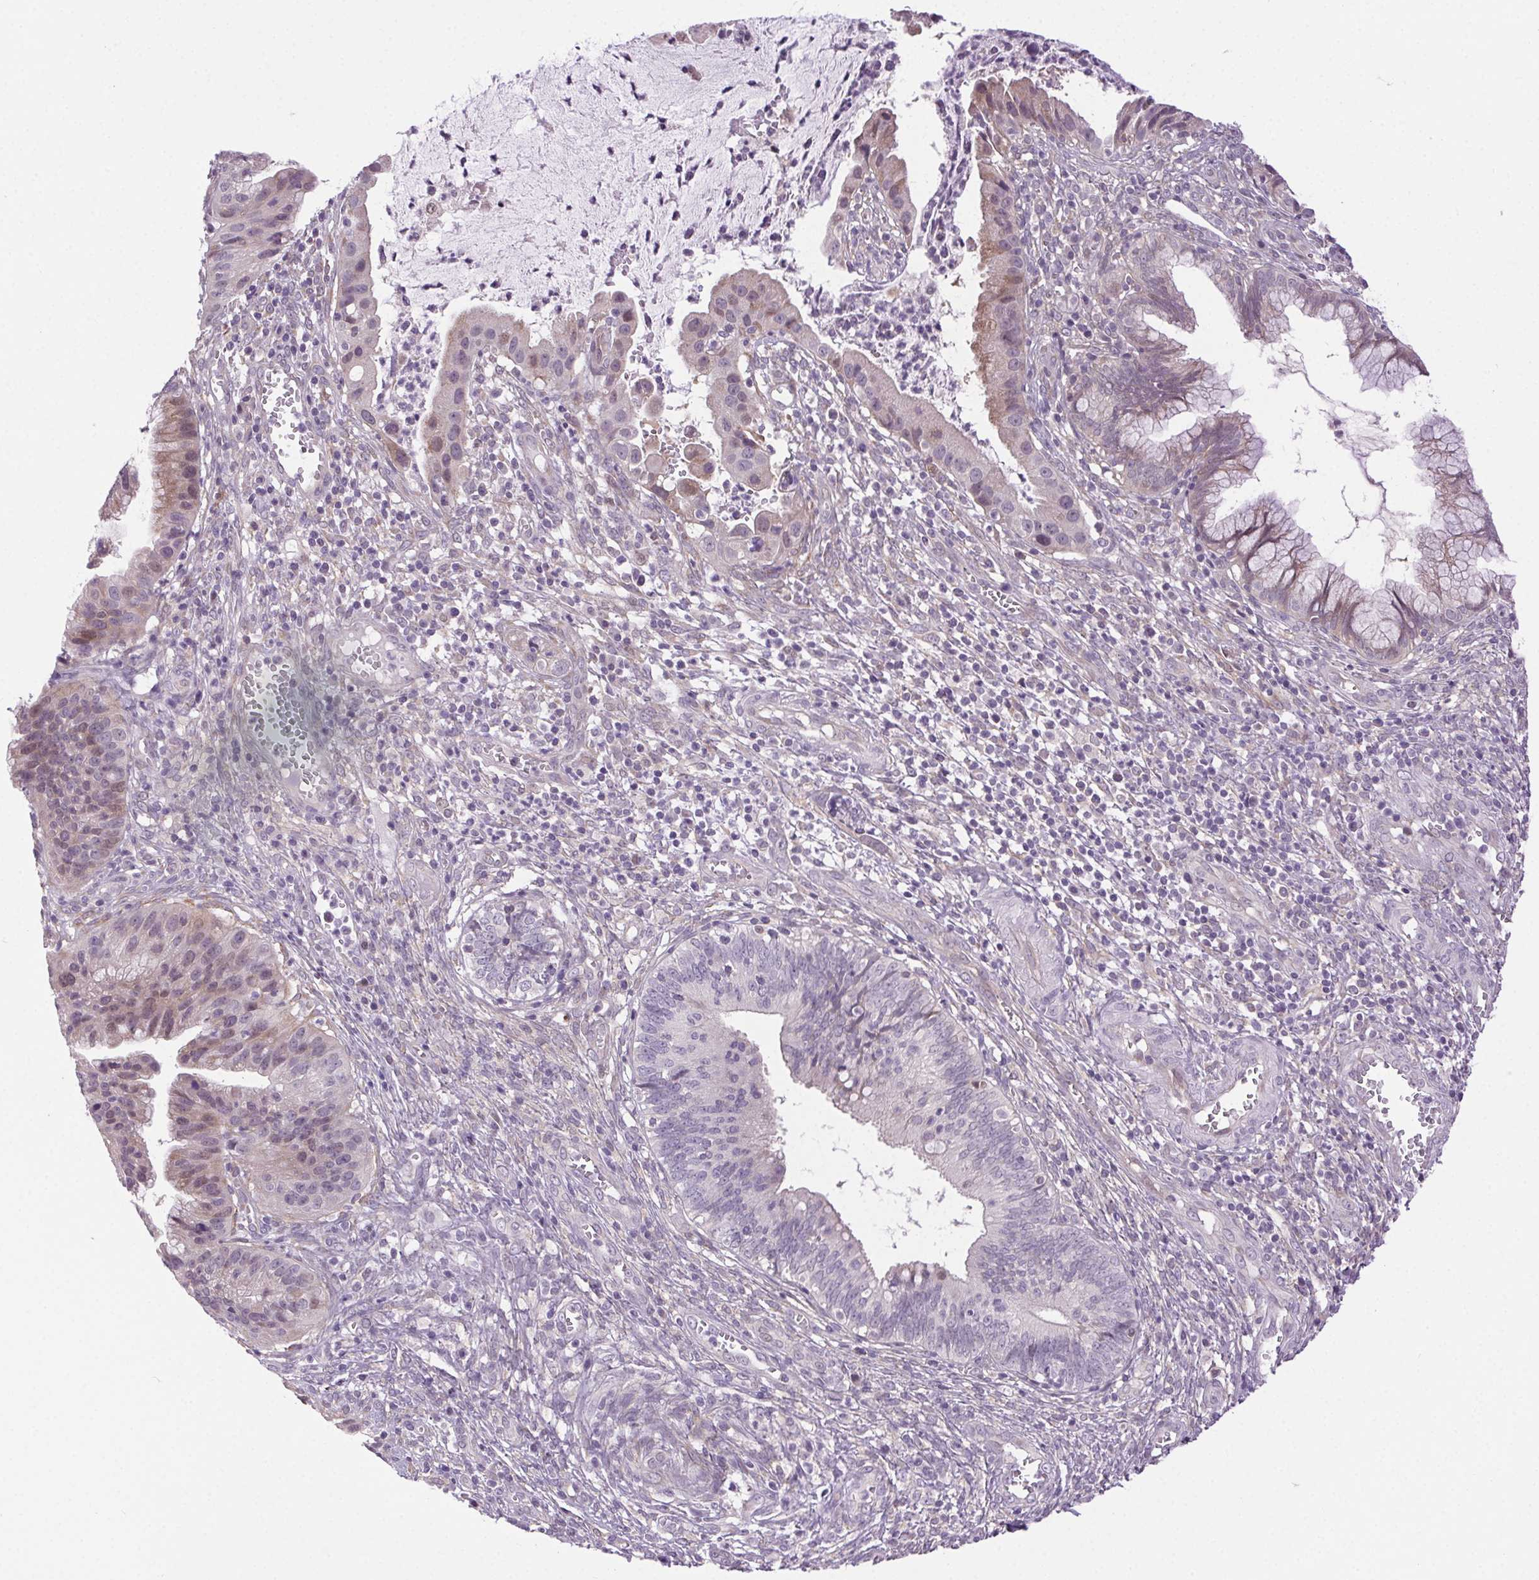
{"staining": {"intensity": "weak", "quantity": "25%-75%", "location": "cytoplasmic/membranous,nuclear"}, "tissue": "cervical cancer", "cell_type": "Tumor cells", "image_type": "cancer", "snomed": [{"axis": "morphology", "description": "Adenocarcinoma, NOS"}, {"axis": "topography", "description": "Cervix"}], "caption": "Protein staining demonstrates weak cytoplasmic/membranous and nuclear expression in about 25%-75% of tumor cells in cervical cancer. The protein is stained brown, and the nuclei are stained in blue (DAB IHC with brightfield microscopy, high magnification).", "gene": "SYT11", "patient": {"sex": "female", "age": 34}}